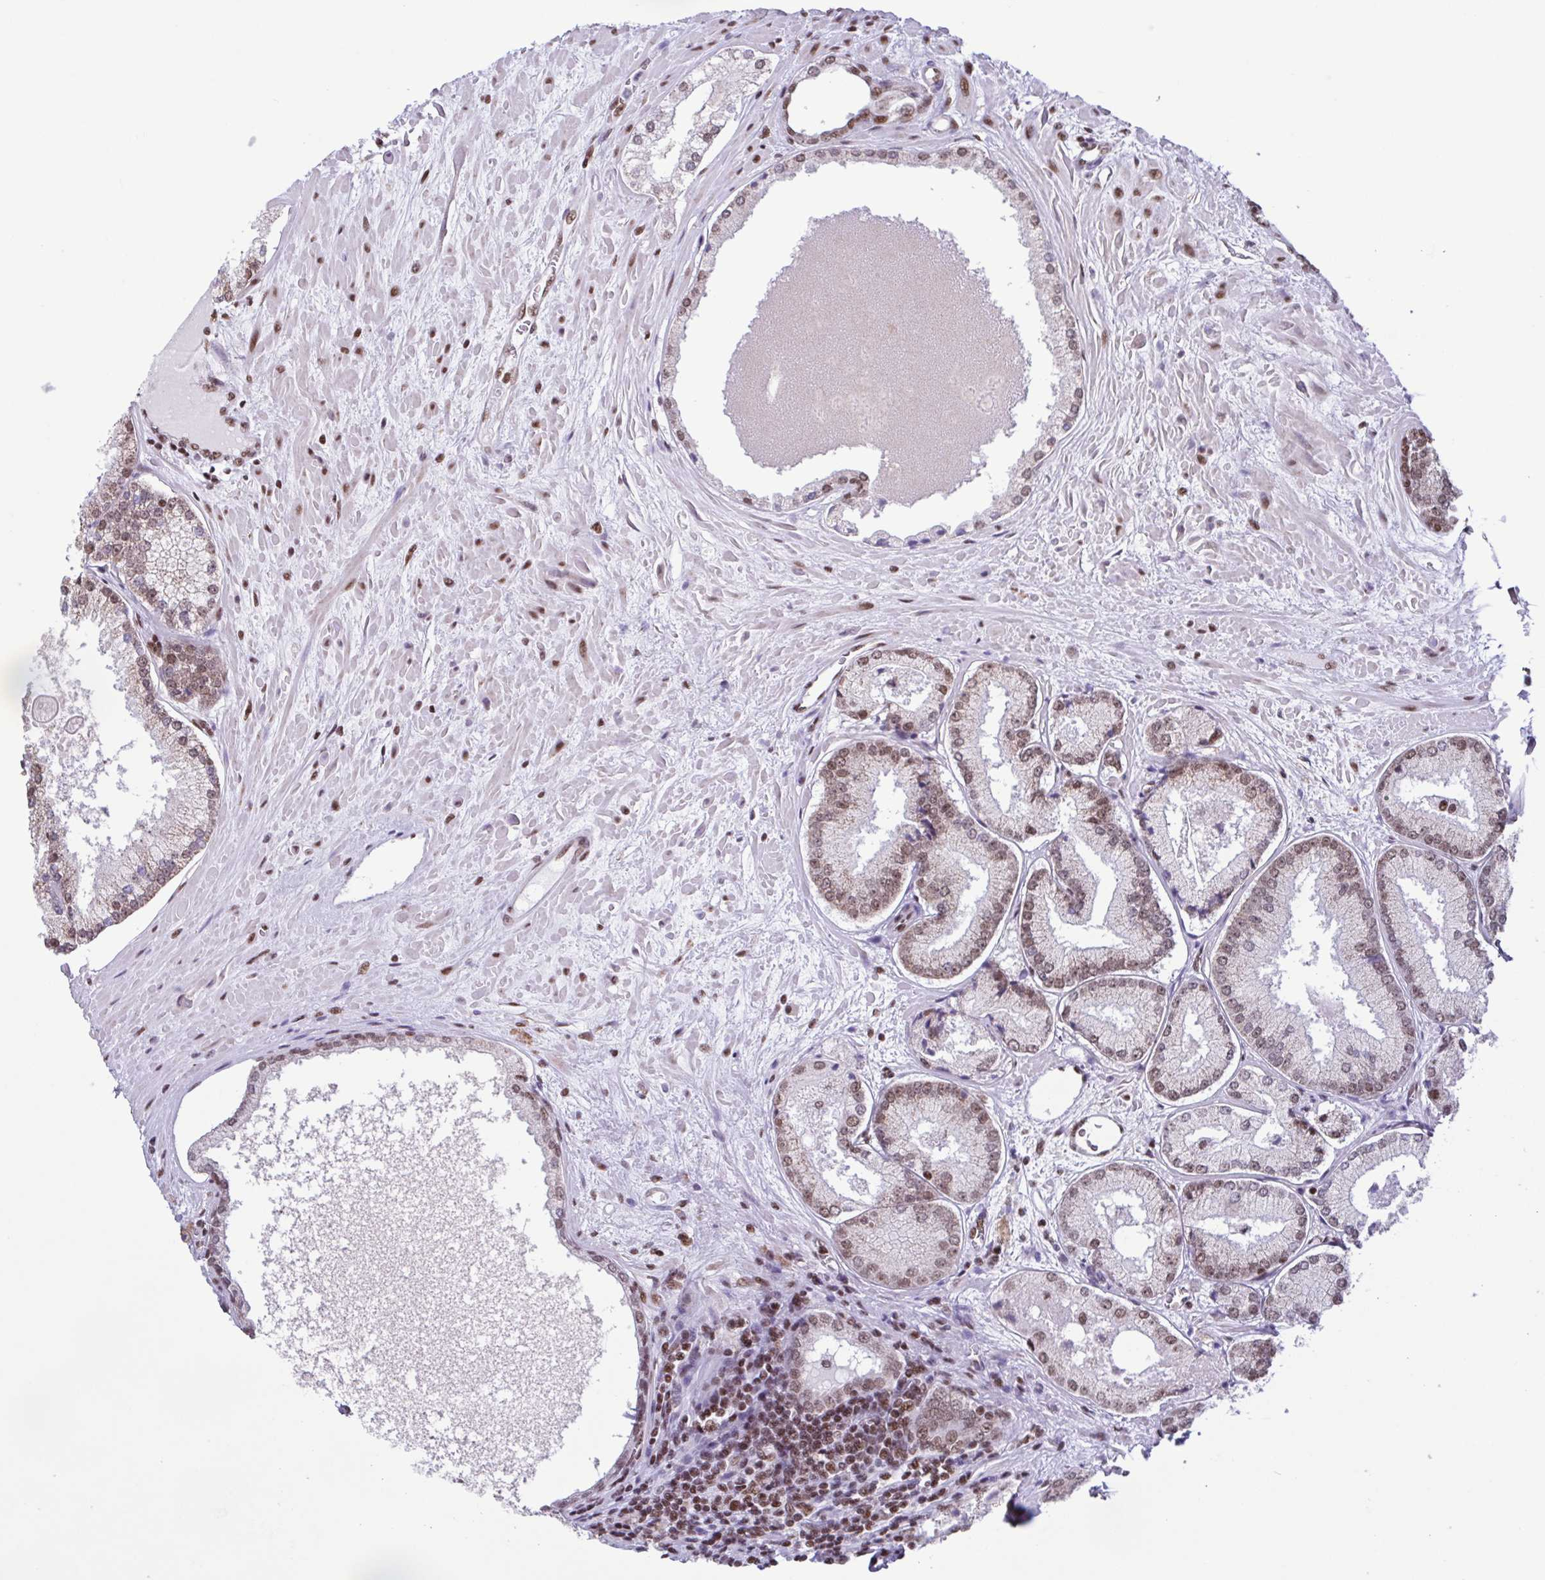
{"staining": {"intensity": "moderate", "quantity": ">75%", "location": "nuclear"}, "tissue": "prostate cancer", "cell_type": "Tumor cells", "image_type": "cancer", "snomed": [{"axis": "morphology", "description": "Adenocarcinoma, High grade"}, {"axis": "topography", "description": "Prostate"}], "caption": "Prostate cancer (high-grade adenocarcinoma) tissue shows moderate nuclear staining in approximately >75% of tumor cells, visualized by immunohistochemistry. Immunohistochemistry stains the protein of interest in brown and the nuclei are stained blue.", "gene": "TIMM21", "patient": {"sex": "male", "age": 73}}